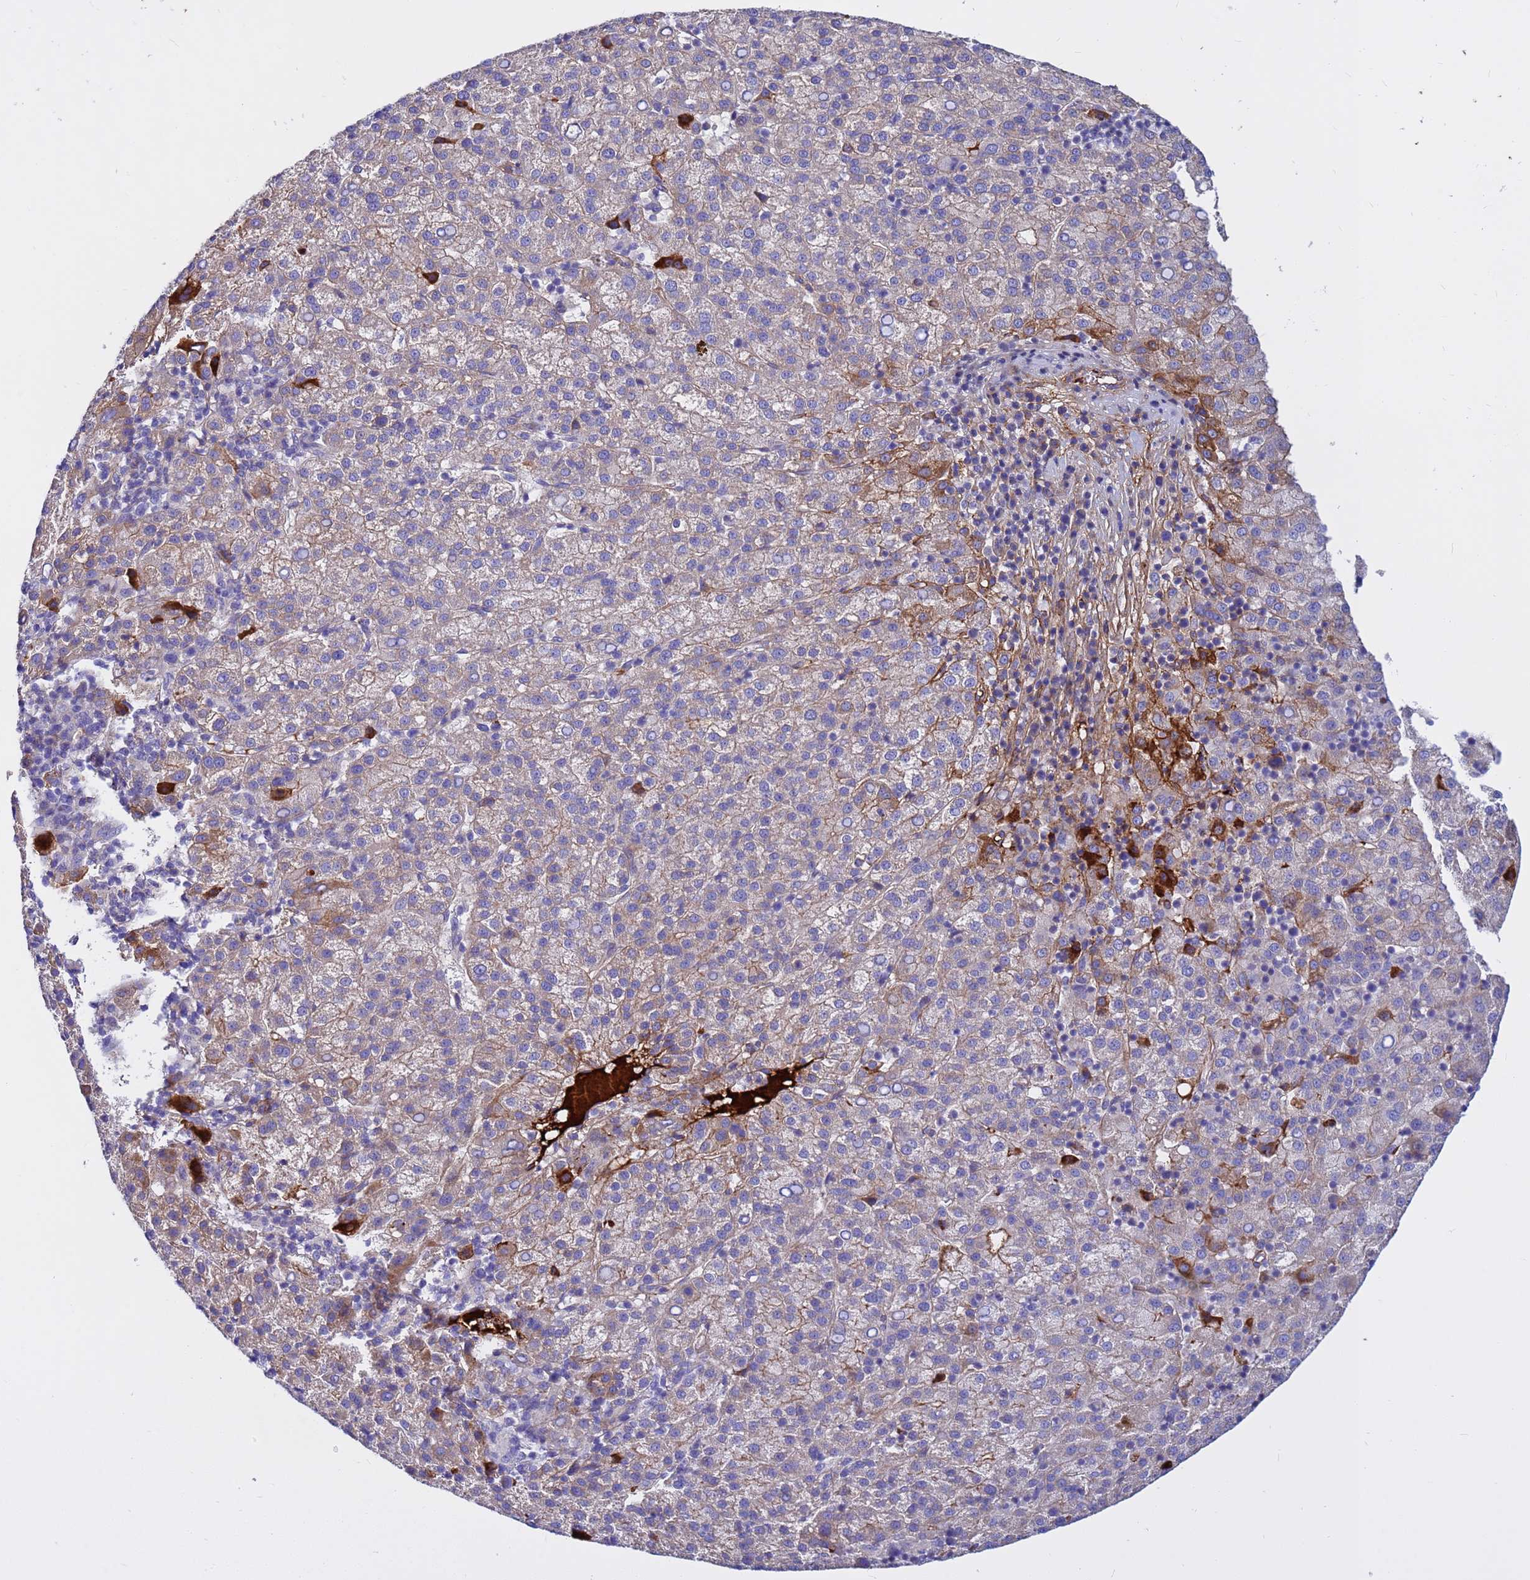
{"staining": {"intensity": "strong", "quantity": "<25%", "location": "cytoplasmic/membranous"}, "tissue": "liver cancer", "cell_type": "Tumor cells", "image_type": "cancer", "snomed": [{"axis": "morphology", "description": "Carcinoma, Hepatocellular, NOS"}, {"axis": "topography", "description": "Liver"}], "caption": "Strong cytoplasmic/membranous protein positivity is identified in about <25% of tumor cells in liver cancer (hepatocellular carcinoma). (Brightfield microscopy of DAB IHC at high magnification).", "gene": "CRHBP", "patient": {"sex": "female", "age": 58}}